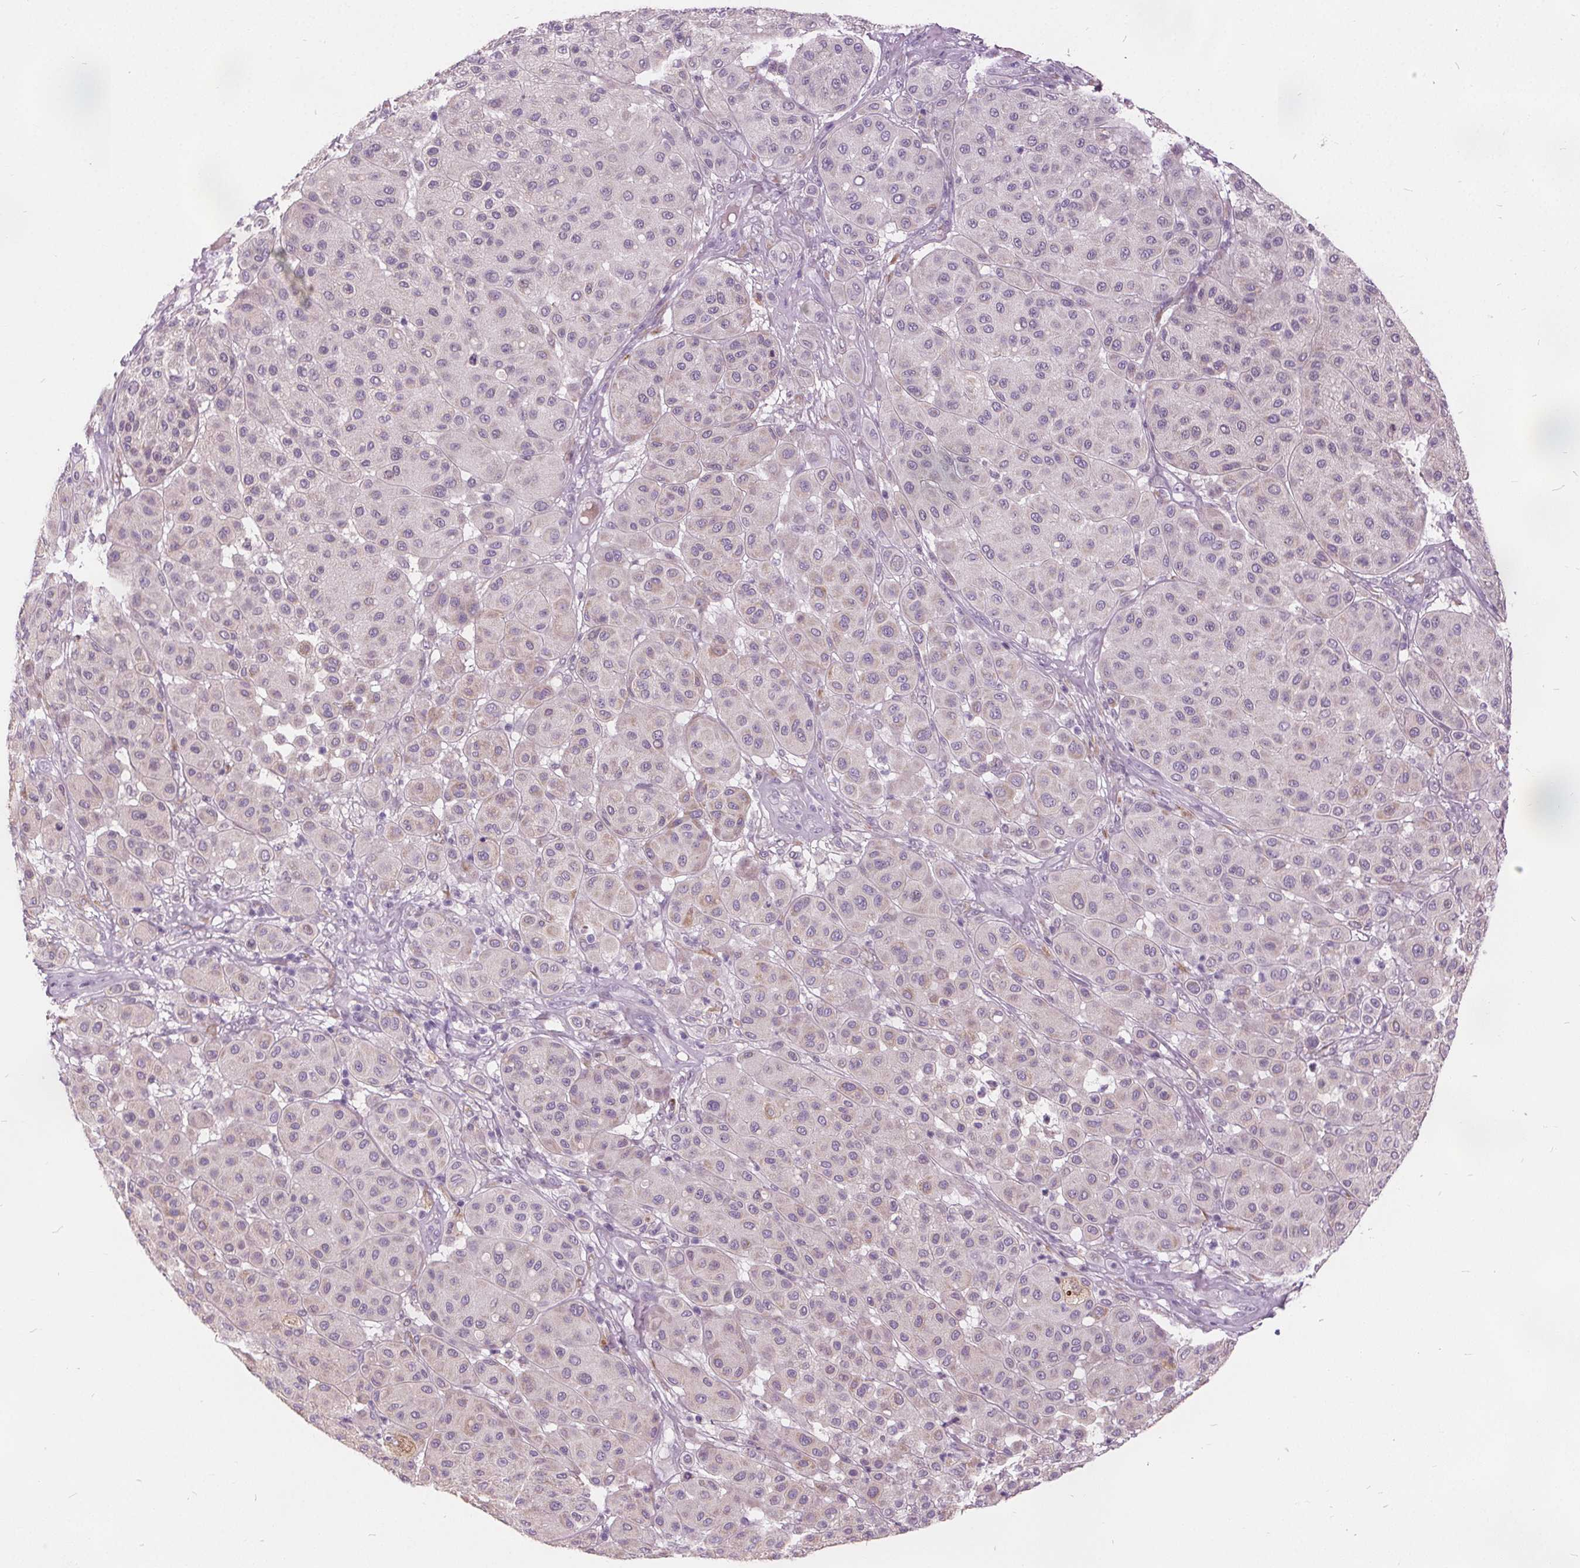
{"staining": {"intensity": "negative", "quantity": "none", "location": "none"}, "tissue": "melanoma", "cell_type": "Tumor cells", "image_type": "cancer", "snomed": [{"axis": "morphology", "description": "Malignant melanoma, Metastatic site"}, {"axis": "topography", "description": "Smooth muscle"}], "caption": "Immunohistochemistry micrograph of melanoma stained for a protein (brown), which displays no staining in tumor cells.", "gene": "ACOX2", "patient": {"sex": "male", "age": 41}}